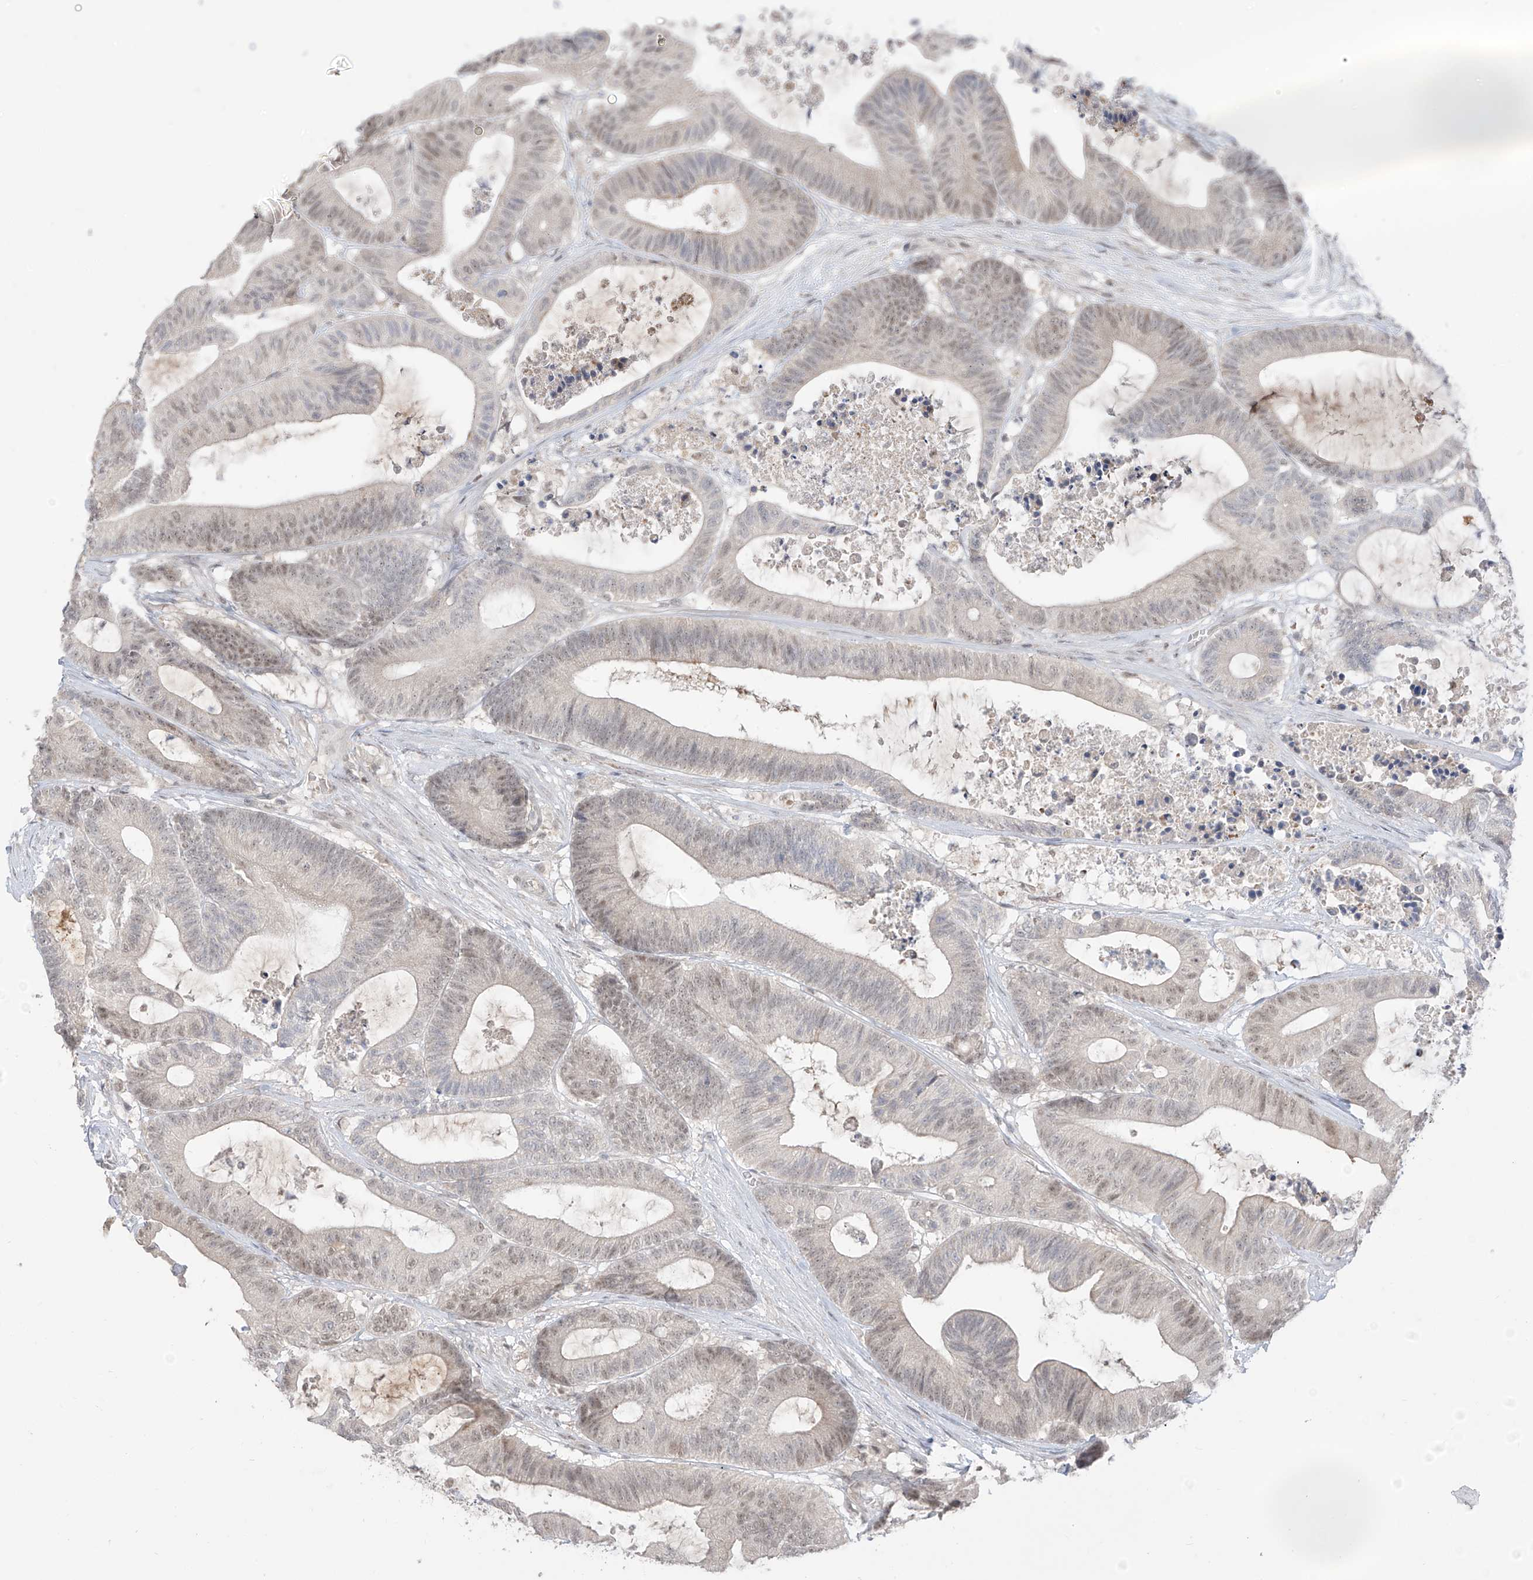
{"staining": {"intensity": "weak", "quantity": "25%-75%", "location": "nuclear"}, "tissue": "colorectal cancer", "cell_type": "Tumor cells", "image_type": "cancer", "snomed": [{"axis": "morphology", "description": "Adenocarcinoma, NOS"}, {"axis": "topography", "description": "Colon"}], "caption": "IHC (DAB (3,3'-diaminobenzidine)) staining of colorectal cancer (adenocarcinoma) displays weak nuclear protein expression in approximately 25%-75% of tumor cells.", "gene": "OGT", "patient": {"sex": "female", "age": 84}}